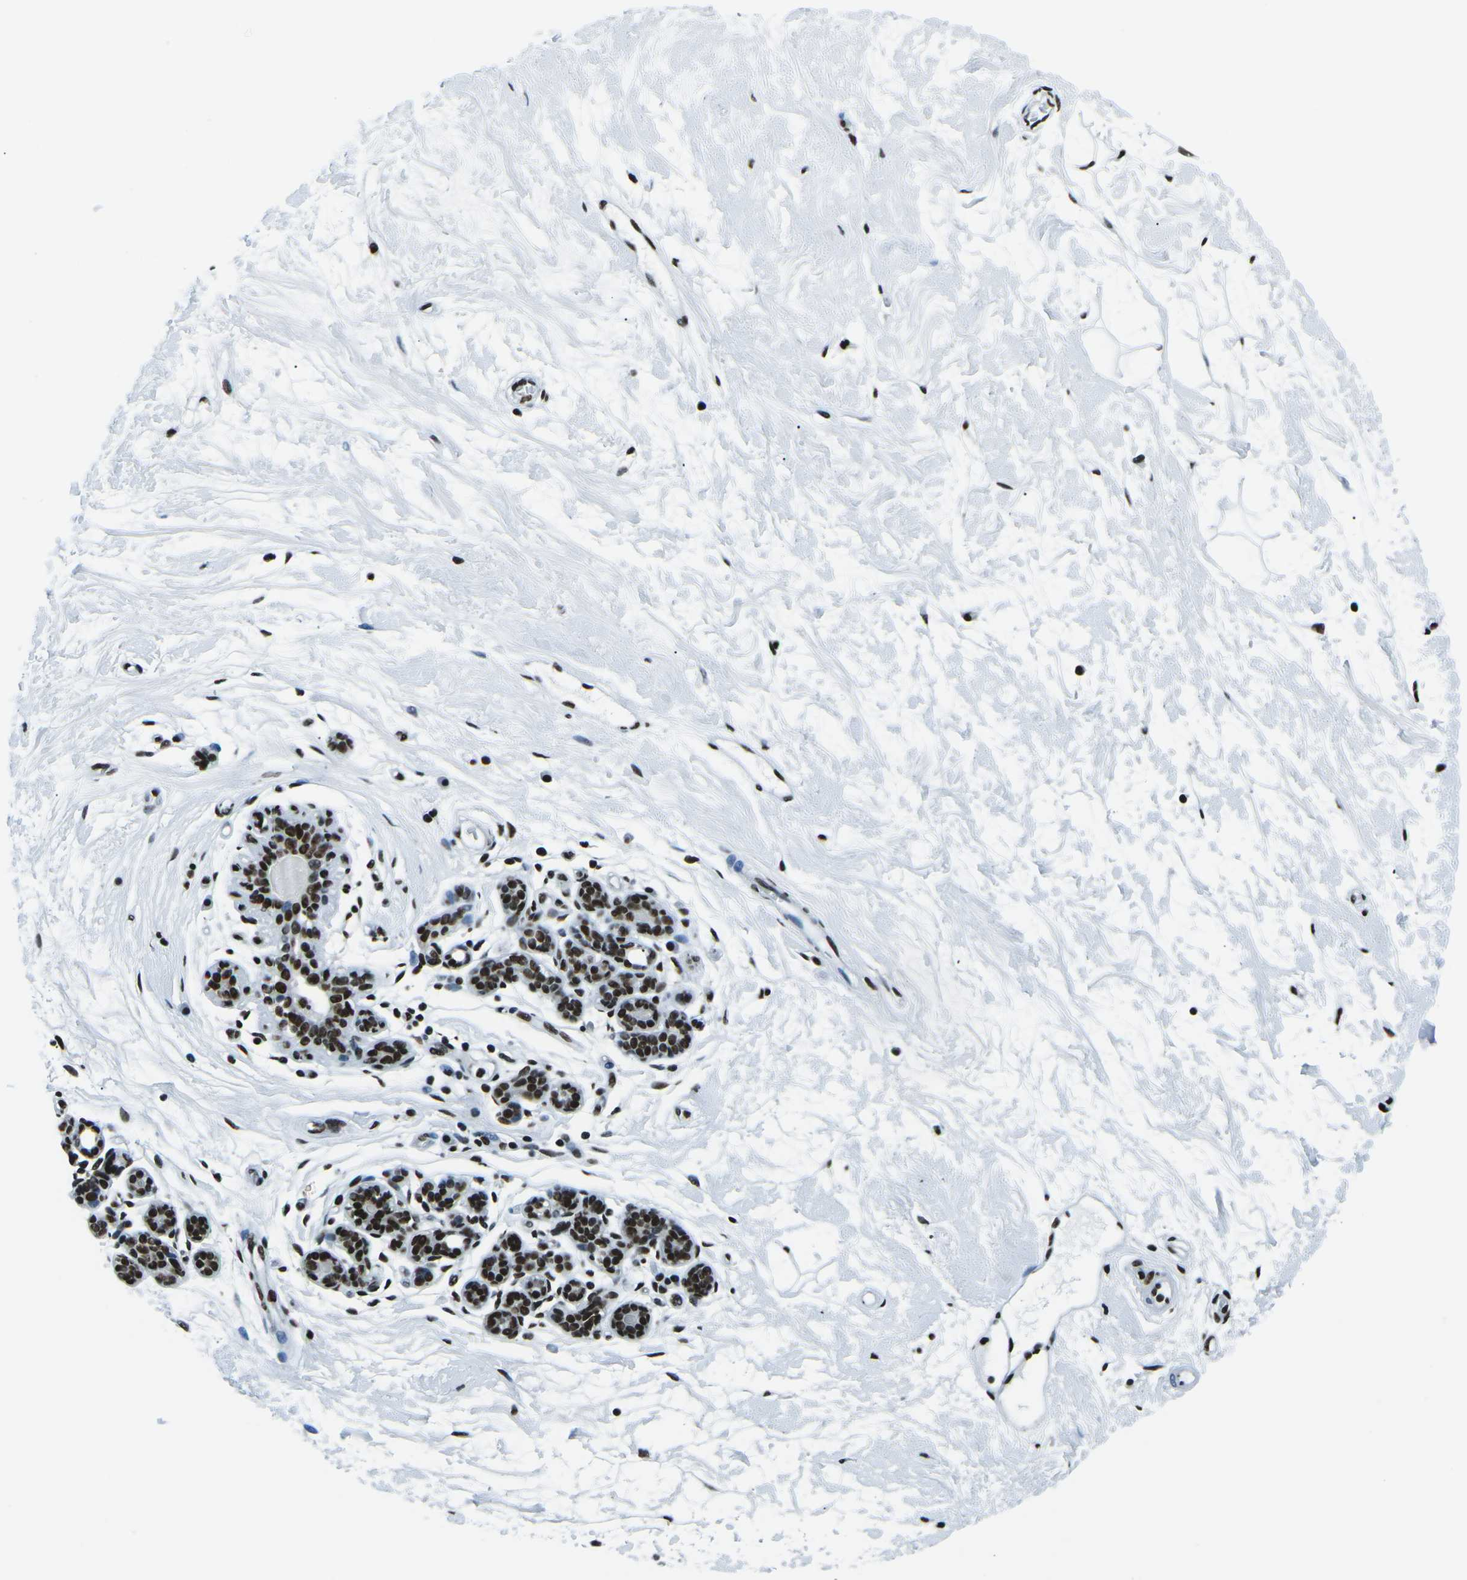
{"staining": {"intensity": "strong", "quantity": ">75%", "location": "nuclear"}, "tissue": "breast", "cell_type": "Adipocytes", "image_type": "normal", "snomed": [{"axis": "morphology", "description": "Normal tissue, NOS"}, {"axis": "morphology", "description": "Lobular carcinoma"}, {"axis": "topography", "description": "Breast"}], "caption": "DAB (3,3'-diaminobenzidine) immunohistochemical staining of normal human breast shows strong nuclear protein expression in about >75% of adipocytes. The staining was performed using DAB to visualize the protein expression in brown, while the nuclei were stained in blue with hematoxylin (Magnification: 20x).", "gene": "HNRNPL", "patient": {"sex": "female", "age": 59}}